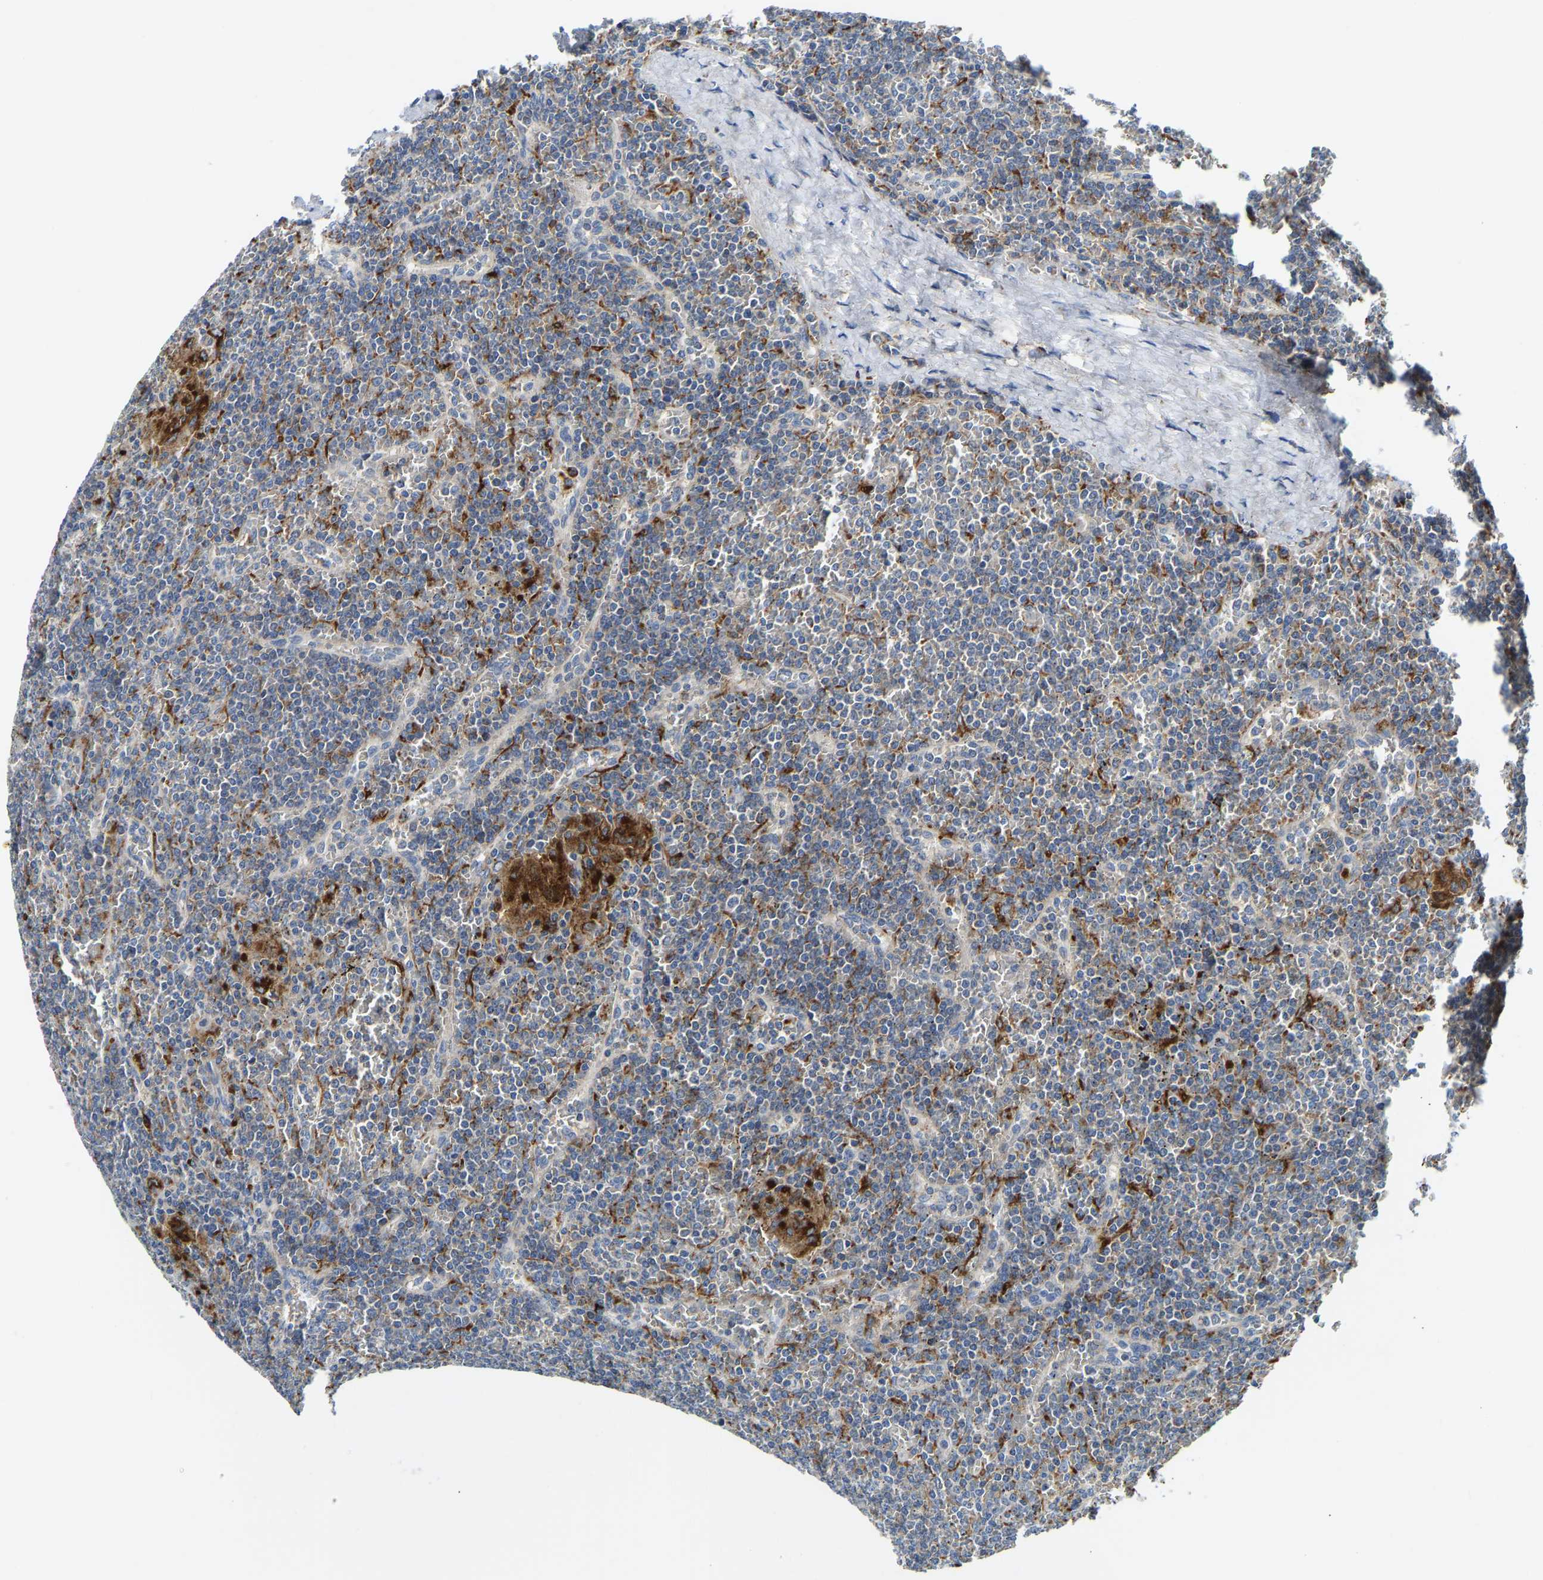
{"staining": {"intensity": "moderate", "quantity": "25%-75%", "location": "cytoplasmic/membranous"}, "tissue": "lymphoma", "cell_type": "Tumor cells", "image_type": "cancer", "snomed": [{"axis": "morphology", "description": "Malignant lymphoma, non-Hodgkin's type, Low grade"}, {"axis": "topography", "description": "Spleen"}], "caption": "Tumor cells show medium levels of moderate cytoplasmic/membranous expression in about 25%-75% of cells in human lymphoma. Nuclei are stained in blue.", "gene": "ATP6V1E1", "patient": {"sex": "female", "age": 19}}